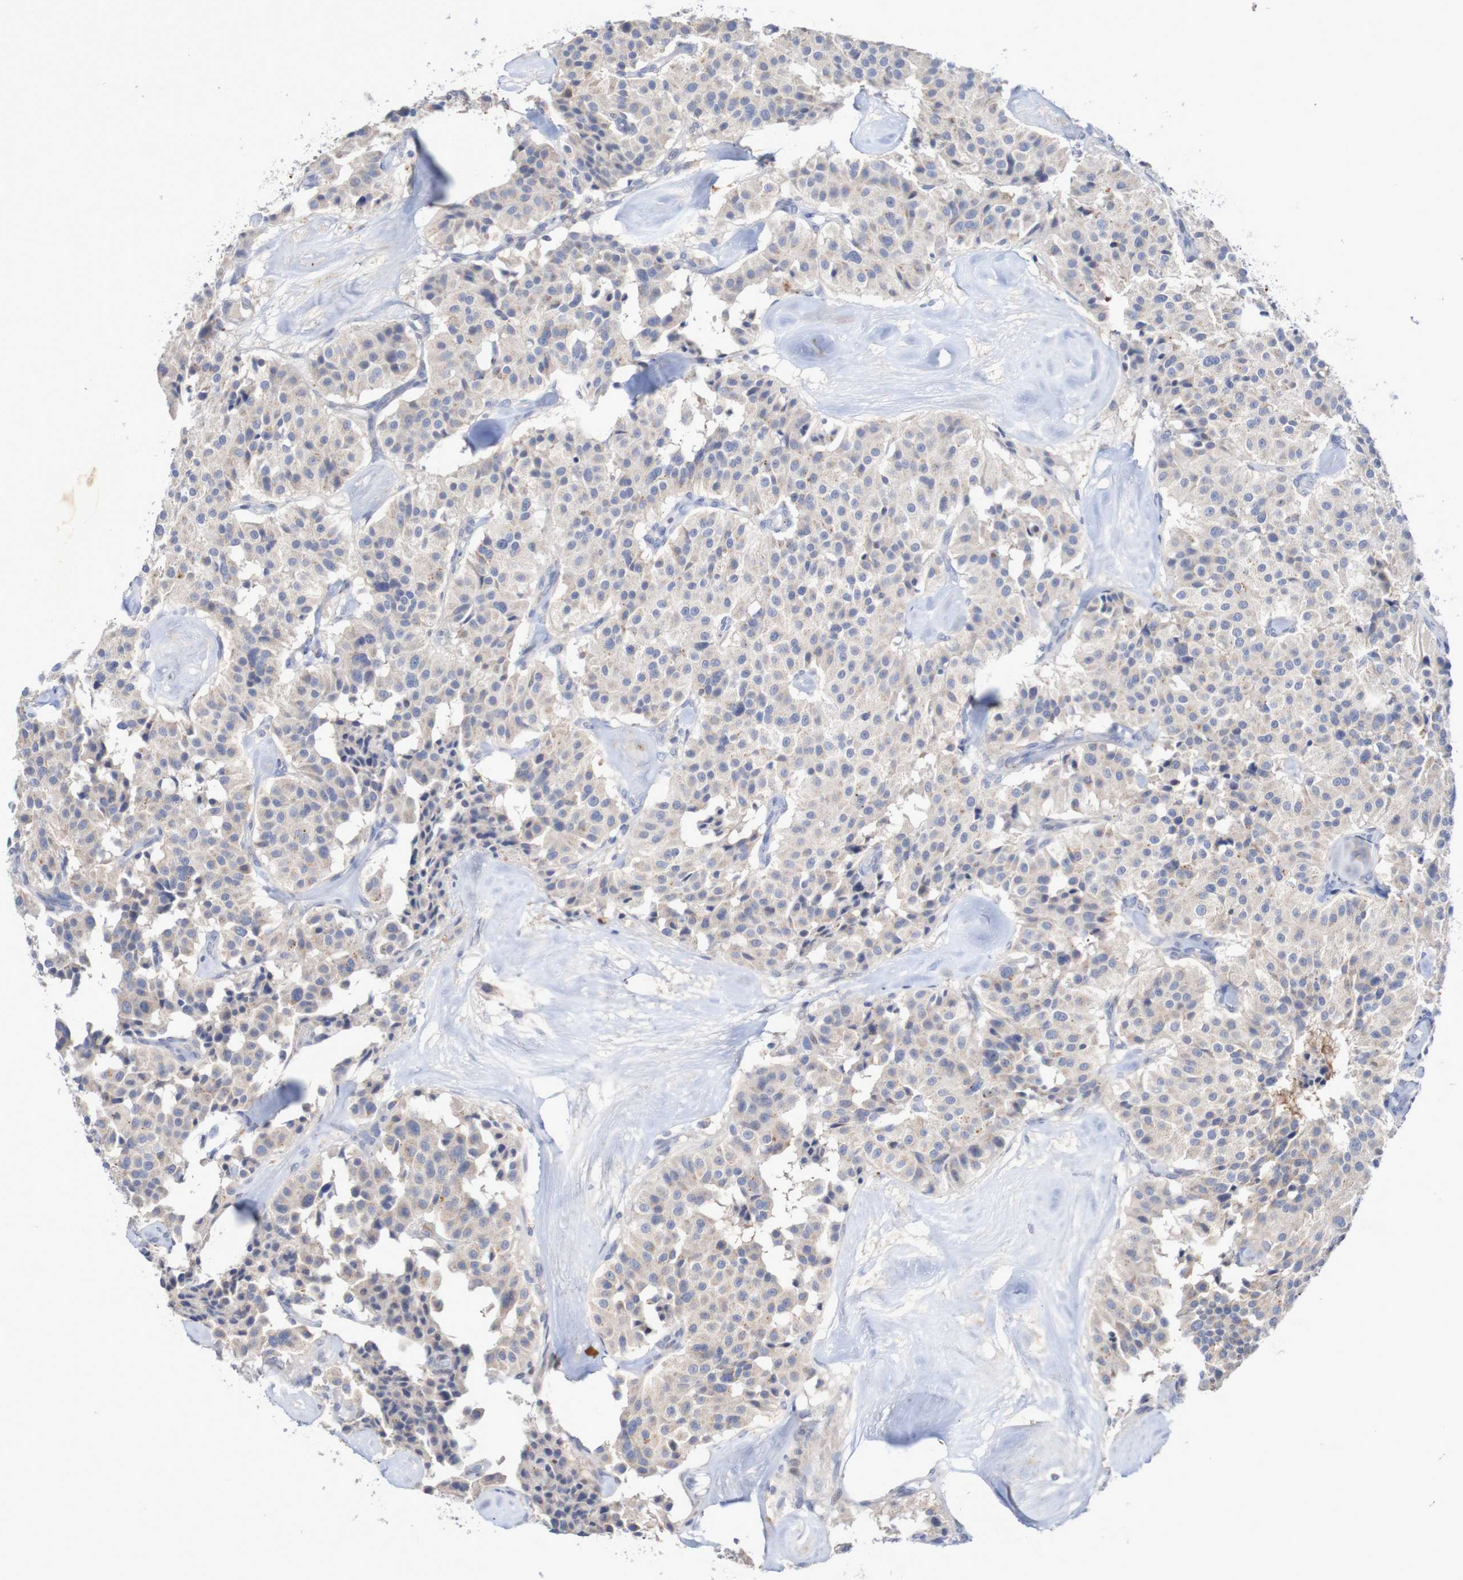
{"staining": {"intensity": "negative", "quantity": "none", "location": "none"}, "tissue": "carcinoid", "cell_type": "Tumor cells", "image_type": "cancer", "snomed": [{"axis": "morphology", "description": "Carcinoid, malignant, NOS"}, {"axis": "topography", "description": "Lung"}], "caption": "The immunohistochemistry micrograph has no significant positivity in tumor cells of carcinoid tissue. (DAB (3,3'-diaminobenzidine) IHC, high magnification).", "gene": "FBP2", "patient": {"sex": "male", "age": 30}}